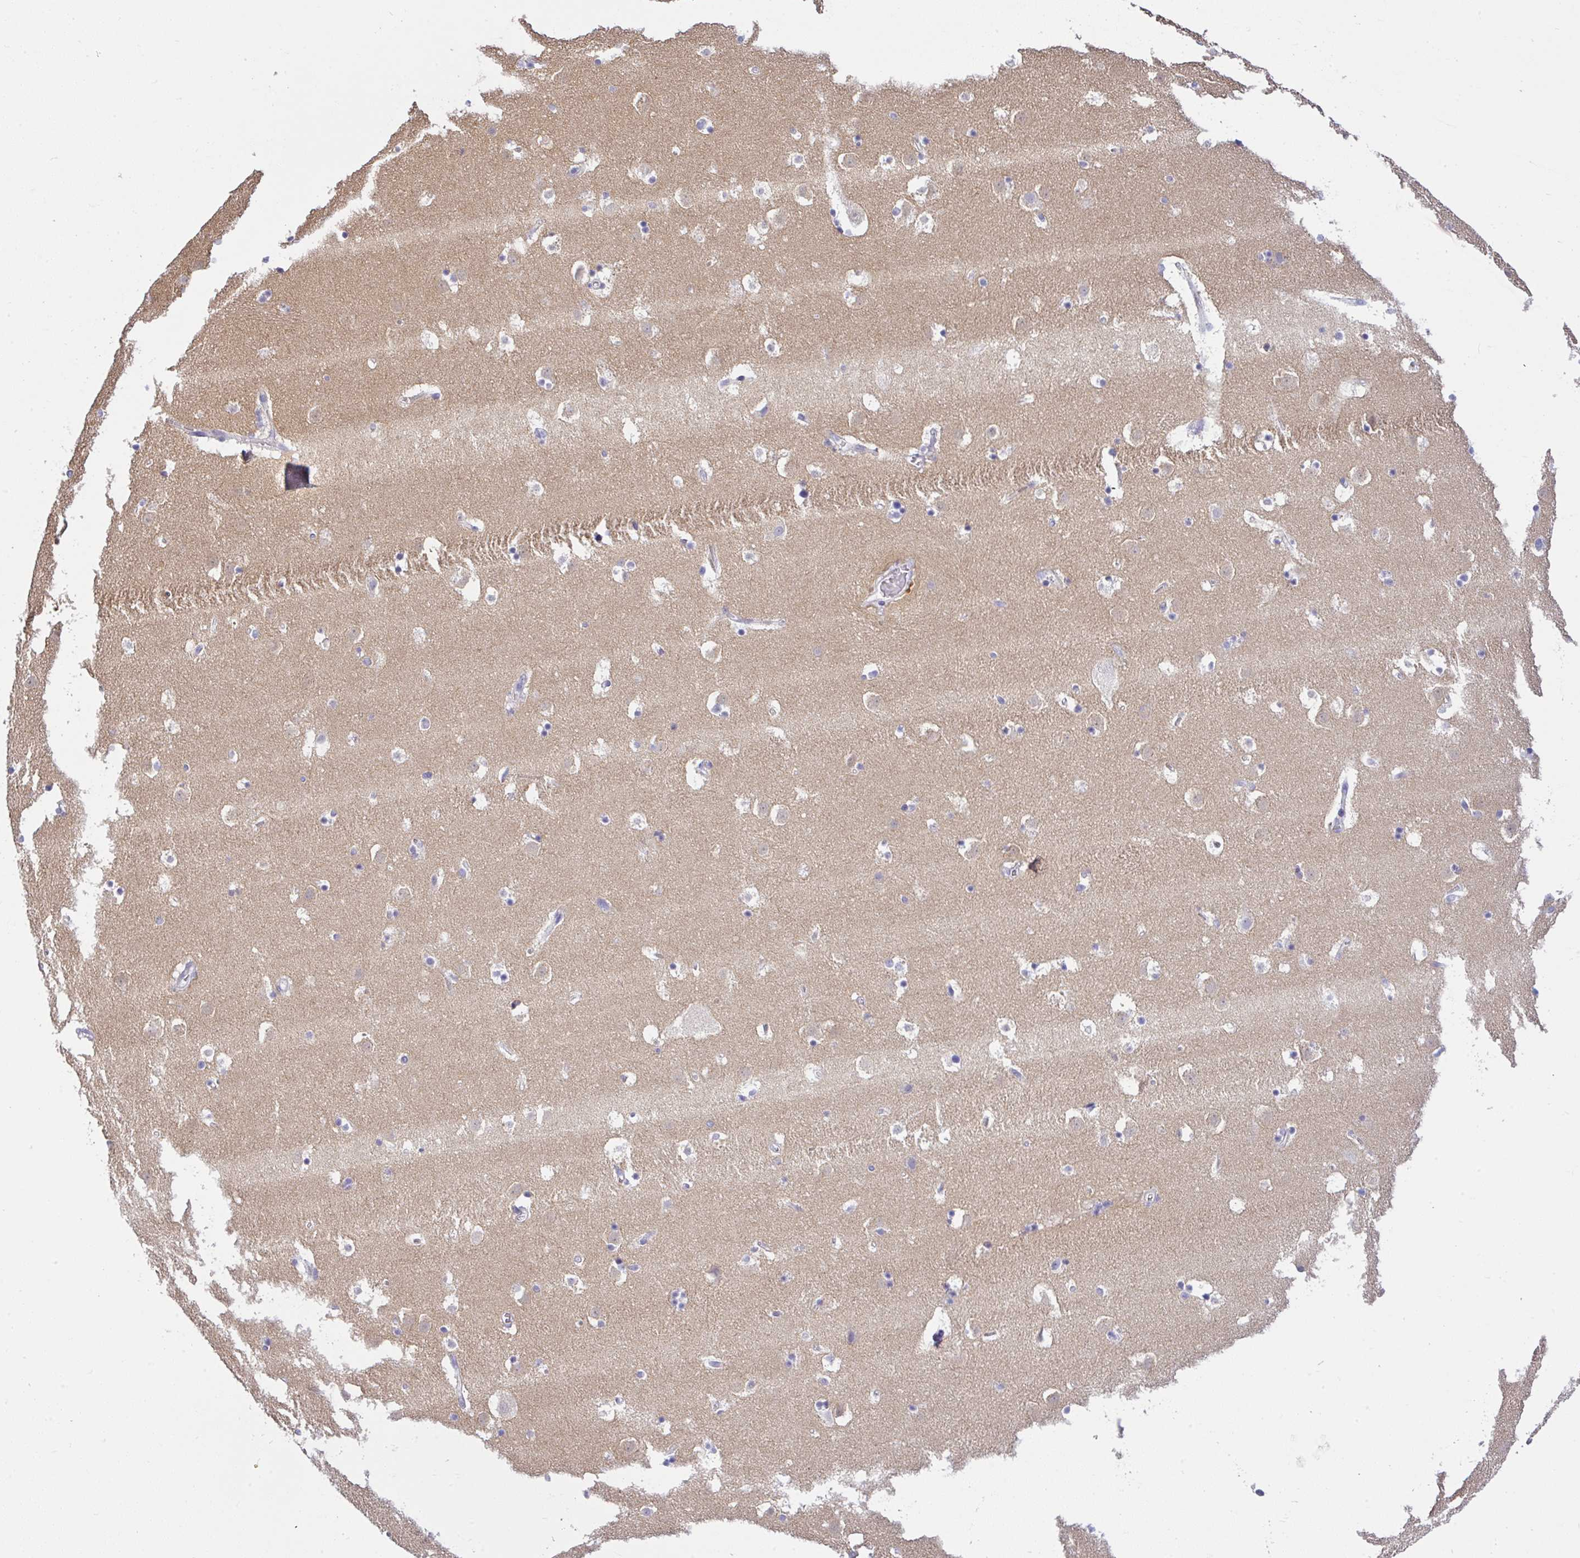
{"staining": {"intensity": "negative", "quantity": "none", "location": "none"}, "tissue": "caudate", "cell_type": "Glial cells", "image_type": "normal", "snomed": [{"axis": "morphology", "description": "Normal tissue, NOS"}, {"axis": "topography", "description": "Lateral ventricle wall"}], "caption": "Immunohistochemical staining of normal caudate shows no significant expression in glial cells.", "gene": "SERPINE3", "patient": {"sex": "male", "age": 37}}